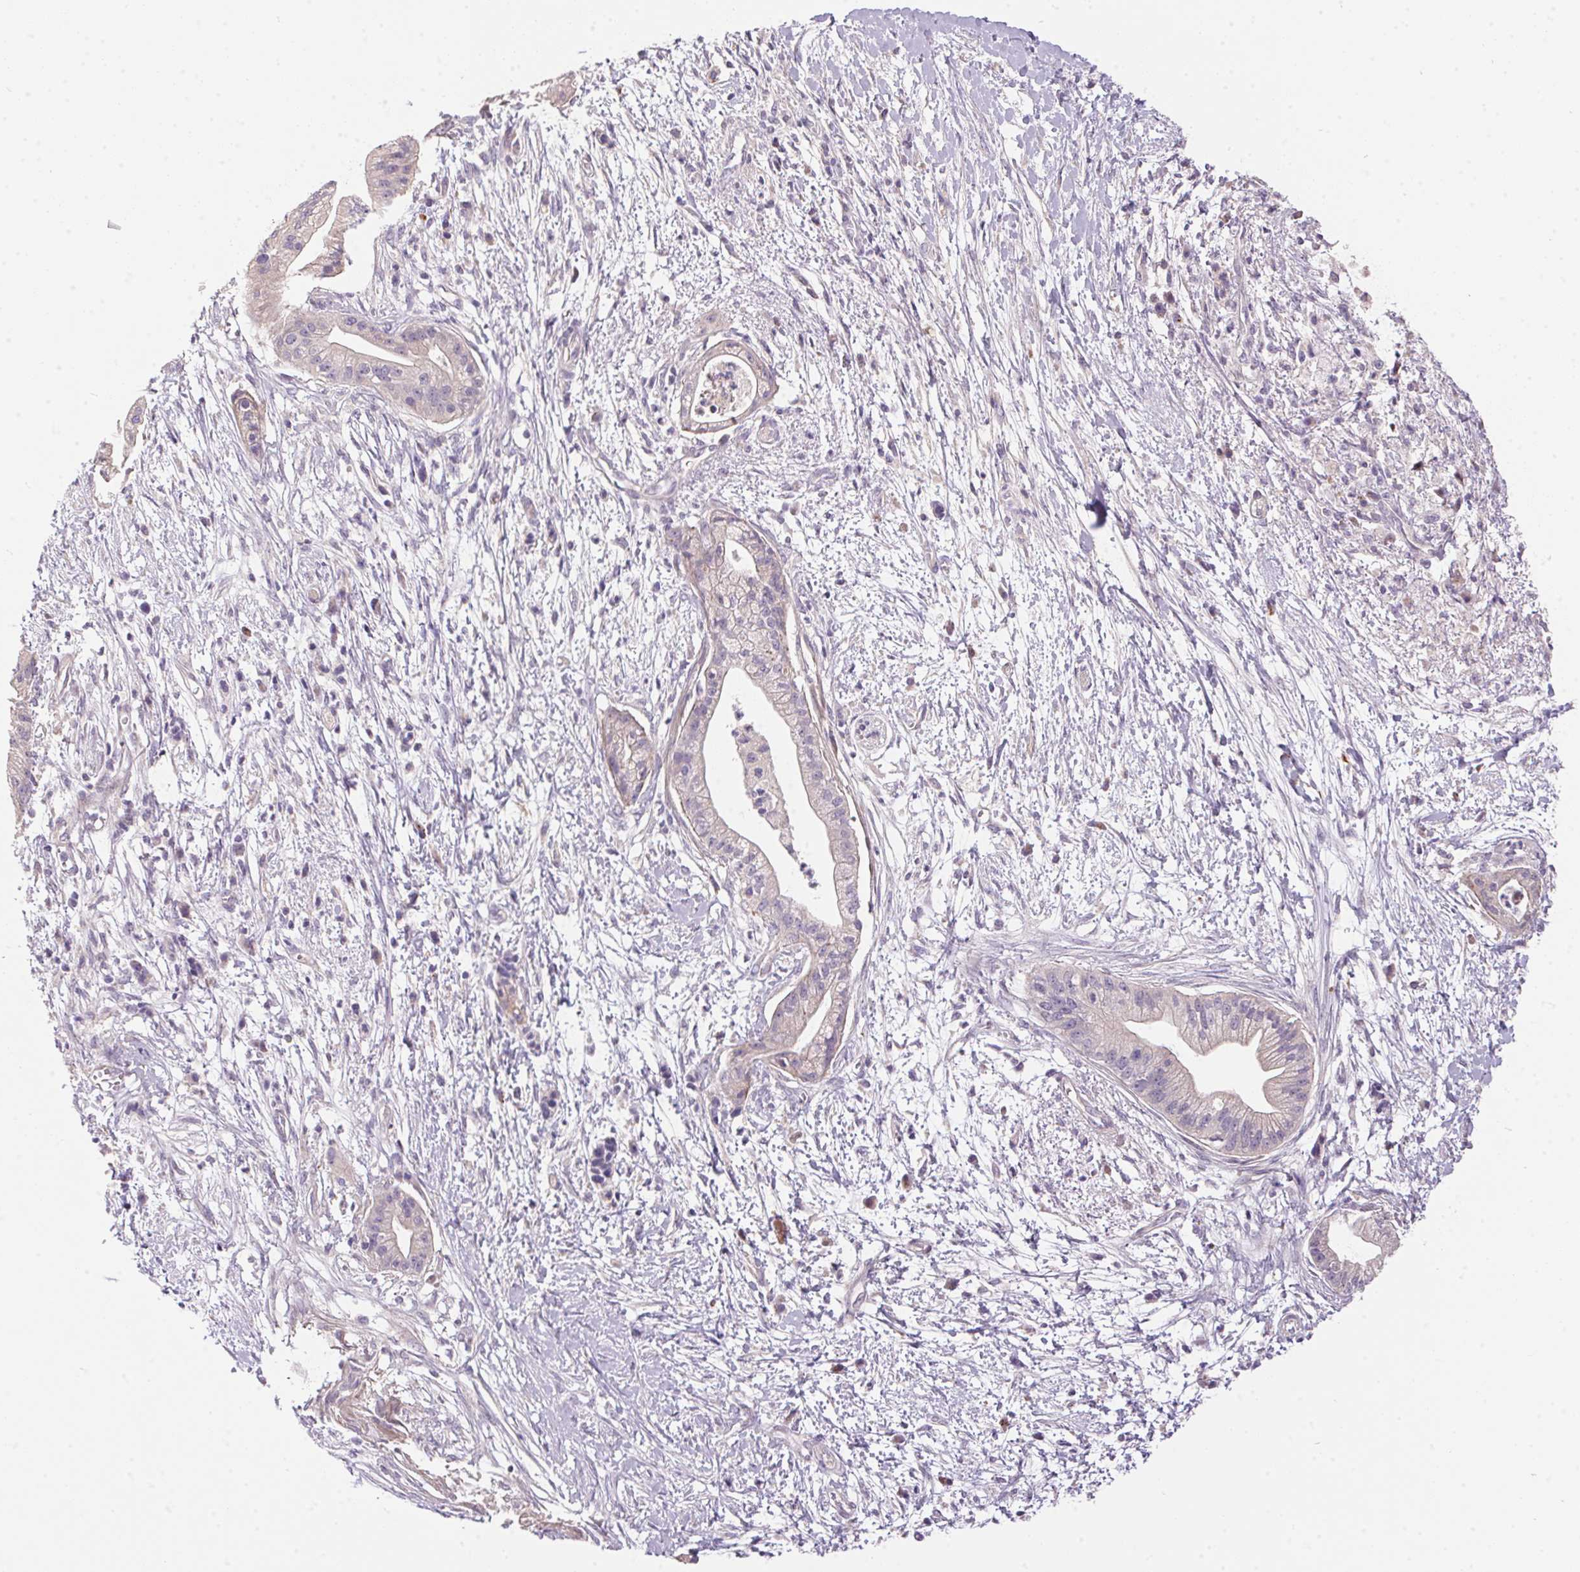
{"staining": {"intensity": "negative", "quantity": "none", "location": "none"}, "tissue": "pancreatic cancer", "cell_type": "Tumor cells", "image_type": "cancer", "snomed": [{"axis": "morphology", "description": "Normal tissue, NOS"}, {"axis": "morphology", "description": "Adenocarcinoma, NOS"}, {"axis": "topography", "description": "Lymph node"}, {"axis": "topography", "description": "Pancreas"}], "caption": "Pancreatic cancer (adenocarcinoma) stained for a protein using immunohistochemistry reveals no staining tumor cells.", "gene": "UNC13B", "patient": {"sex": "female", "age": 58}}